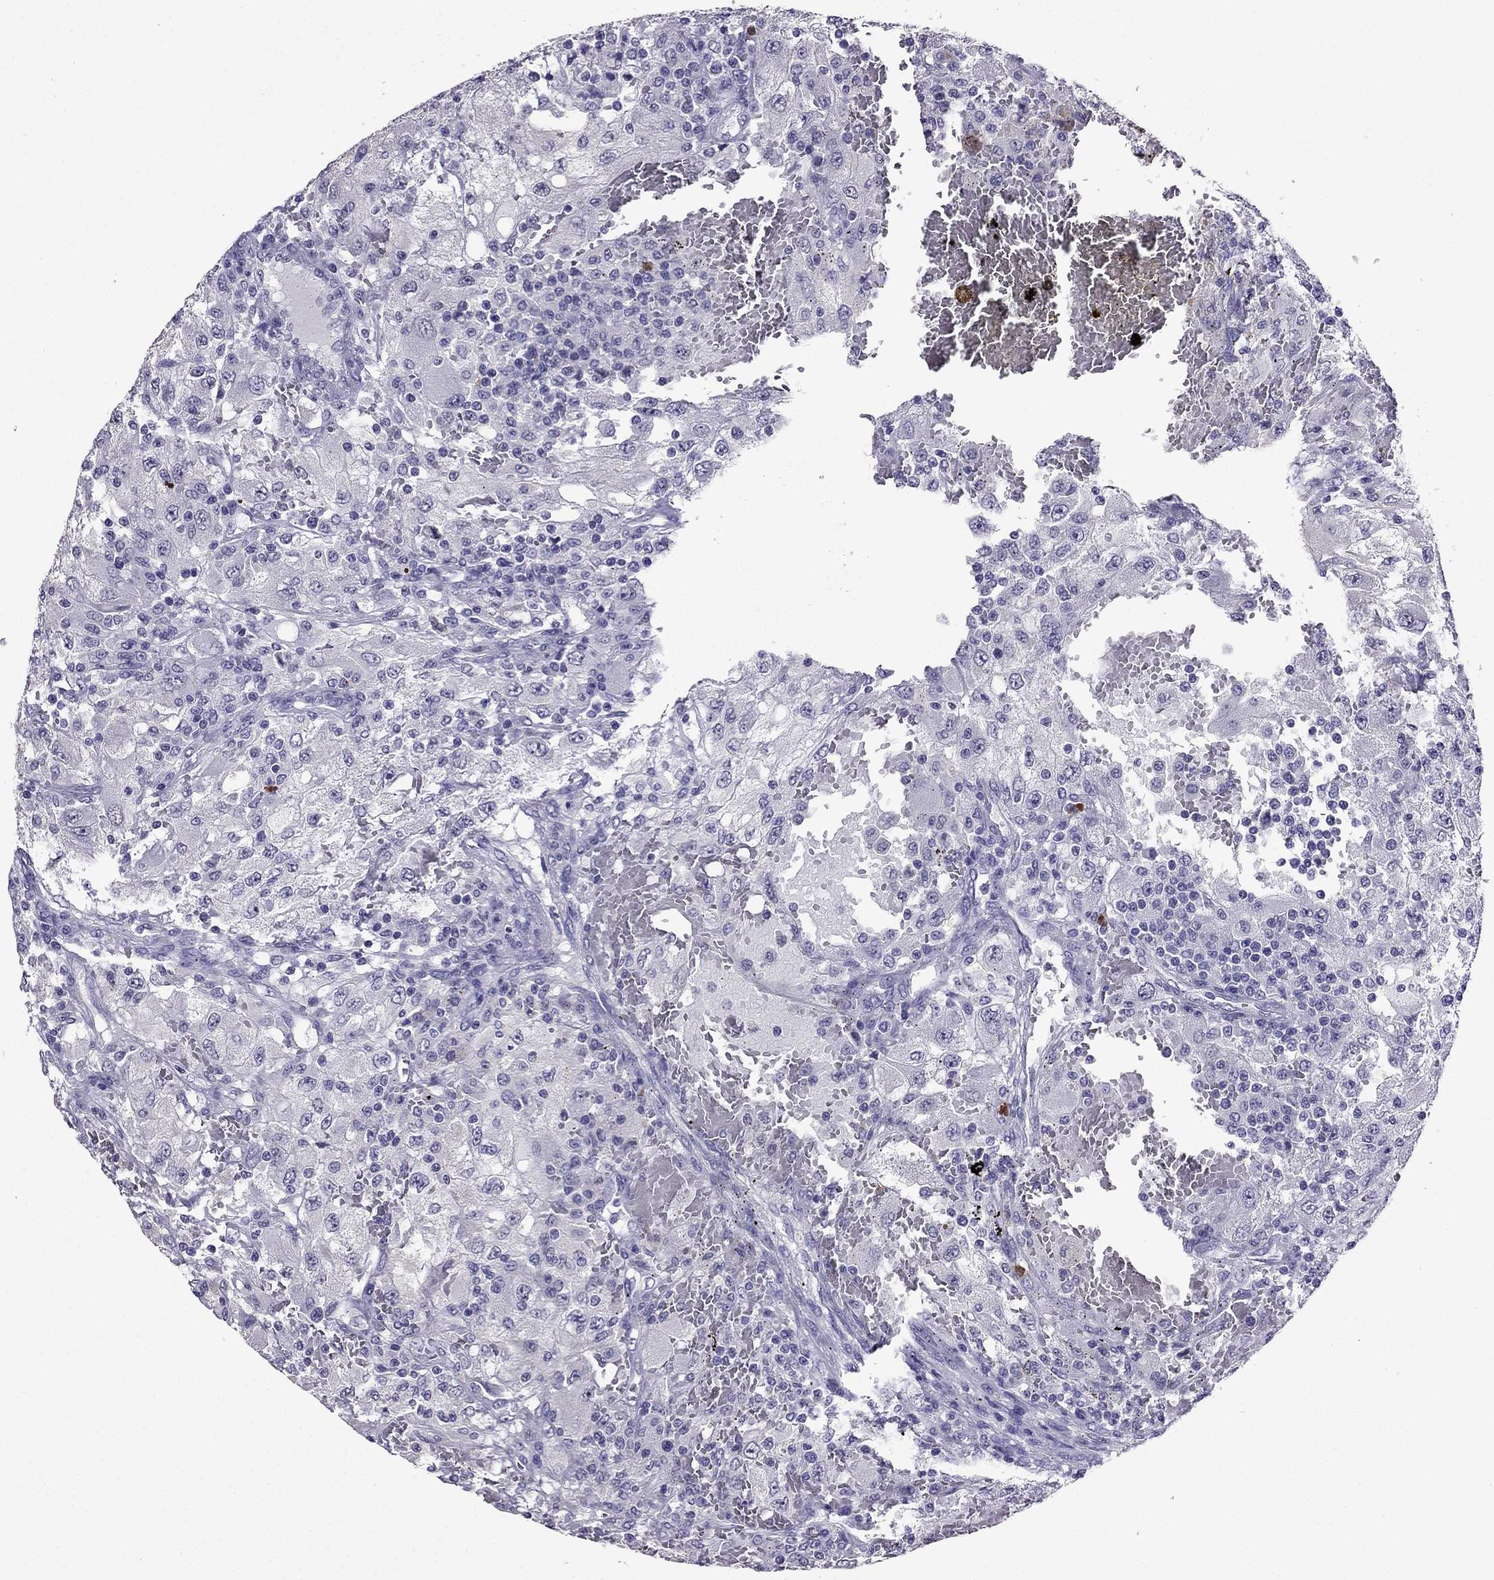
{"staining": {"intensity": "negative", "quantity": "none", "location": "none"}, "tissue": "renal cancer", "cell_type": "Tumor cells", "image_type": "cancer", "snomed": [{"axis": "morphology", "description": "Adenocarcinoma, NOS"}, {"axis": "topography", "description": "Kidney"}], "caption": "Immunohistochemistry micrograph of neoplastic tissue: adenocarcinoma (renal) stained with DAB demonstrates no significant protein staining in tumor cells.", "gene": "OLFM4", "patient": {"sex": "female", "age": 67}}